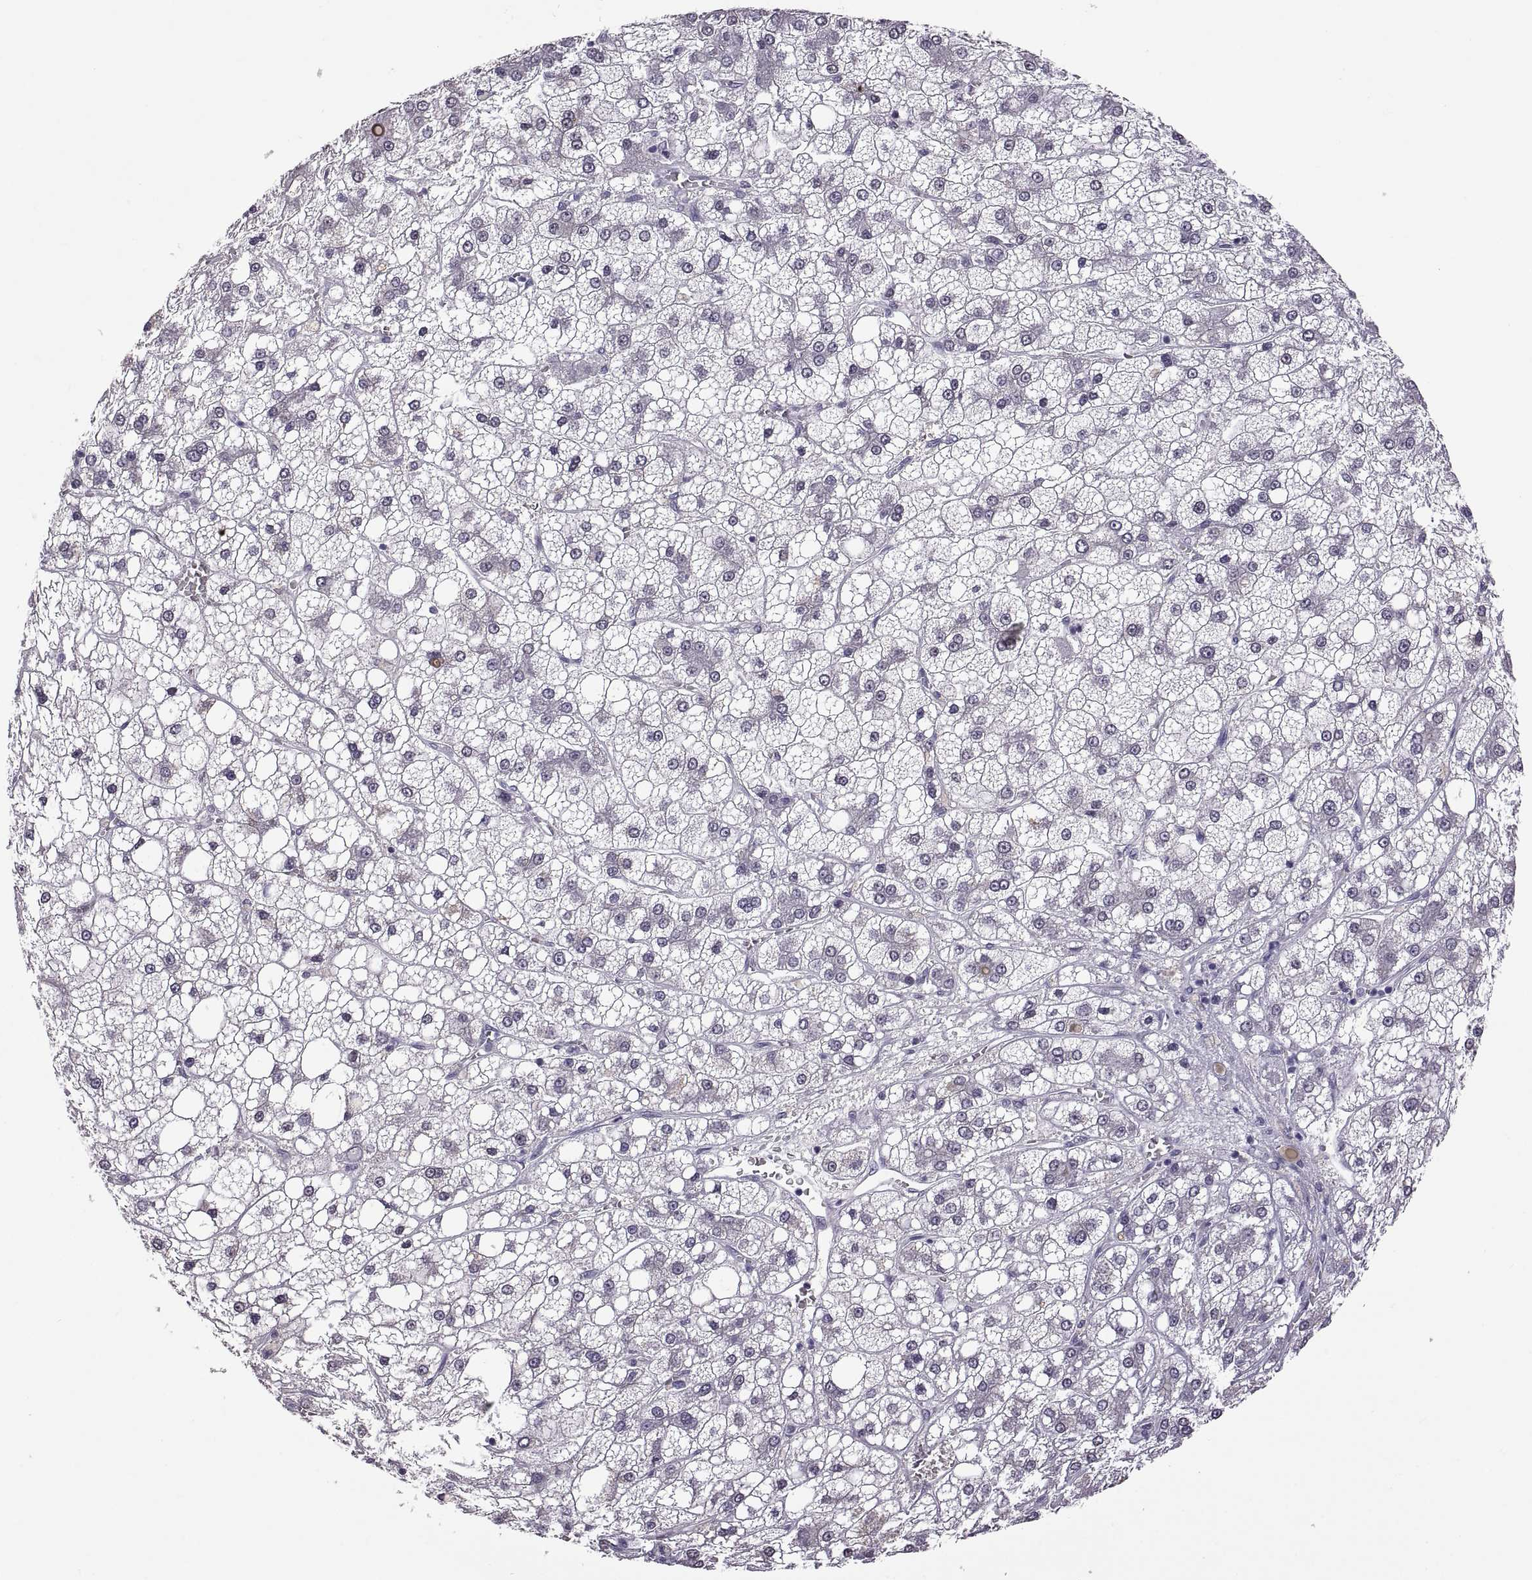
{"staining": {"intensity": "negative", "quantity": "none", "location": "none"}, "tissue": "liver cancer", "cell_type": "Tumor cells", "image_type": "cancer", "snomed": [{"axis": "morphology", "description": "Carcinoma, Hepatocellular, NOS"}, {"axis": "topography", "description": "Liver"}], "caption": "Immunohistochemistry (IHC) micrograph of neoplastic tissue: human hepatocellular carcinoma (liver) stained with DAB demonstrates no significant protein positivity in tumor cells.", "gene": "RDM1", "patient": {"sex": "male", "age": 73}}